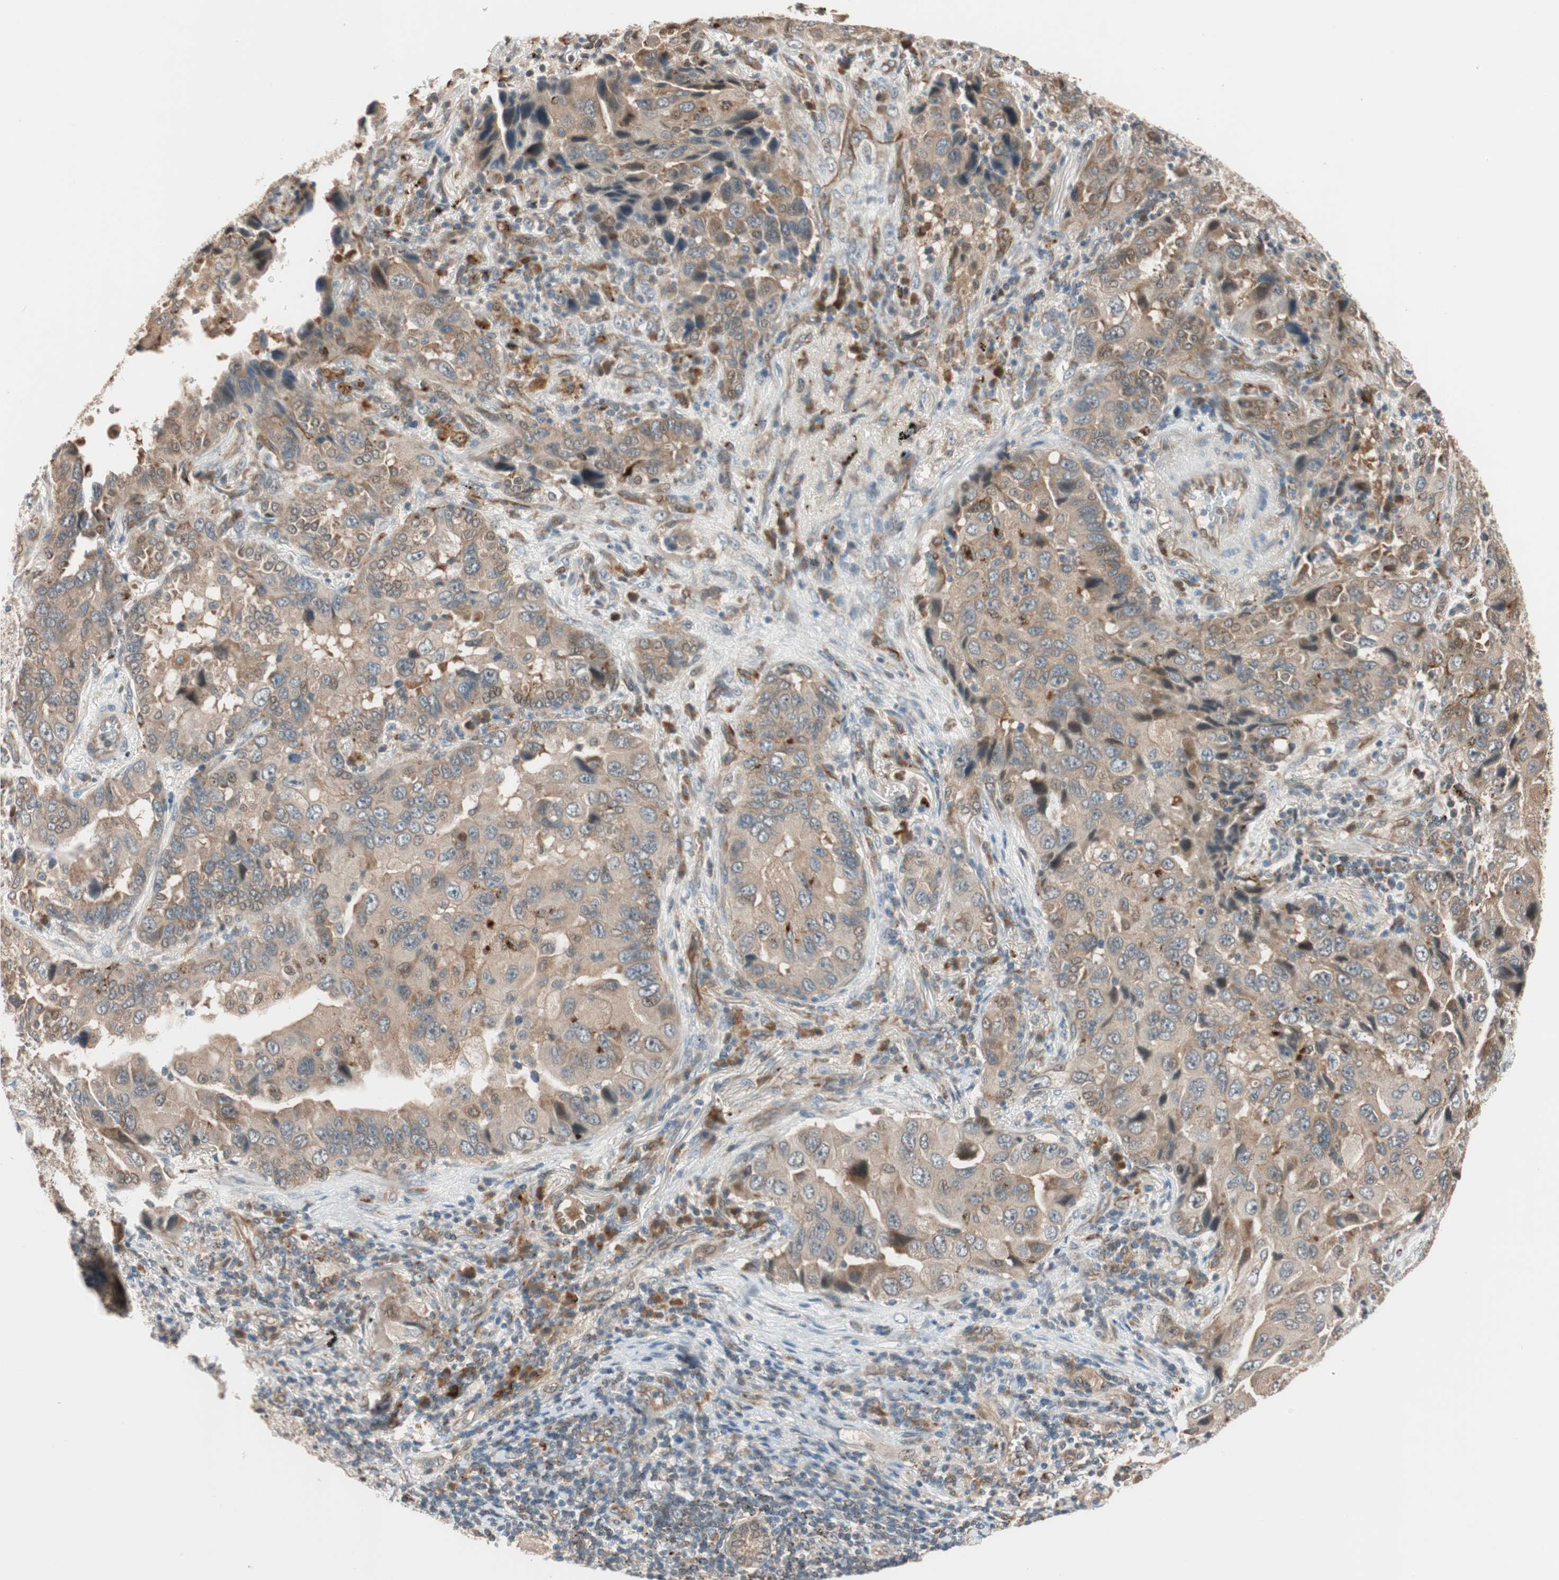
{"staining": {"intensity": "moderate", "quantity": ">75%", "location": "cytoplasmic/membranous"}, "tissue": "lung cancer", "cell_type": "Tumor cells", "image_type": "cancer", "snomed": [{"axis": "morphology", "description": "Adenocarcinoma, NOS"}, {"axis": "topography", "description": "Lung"}], "caption": "Protein expression analysis of human lung cancer reveals moderate cytoplasmic/membranous positivity in approximately >75% of tumor cells.", "gene": "PIK3R3", "patient": {"sex": "female", "age": 65}}